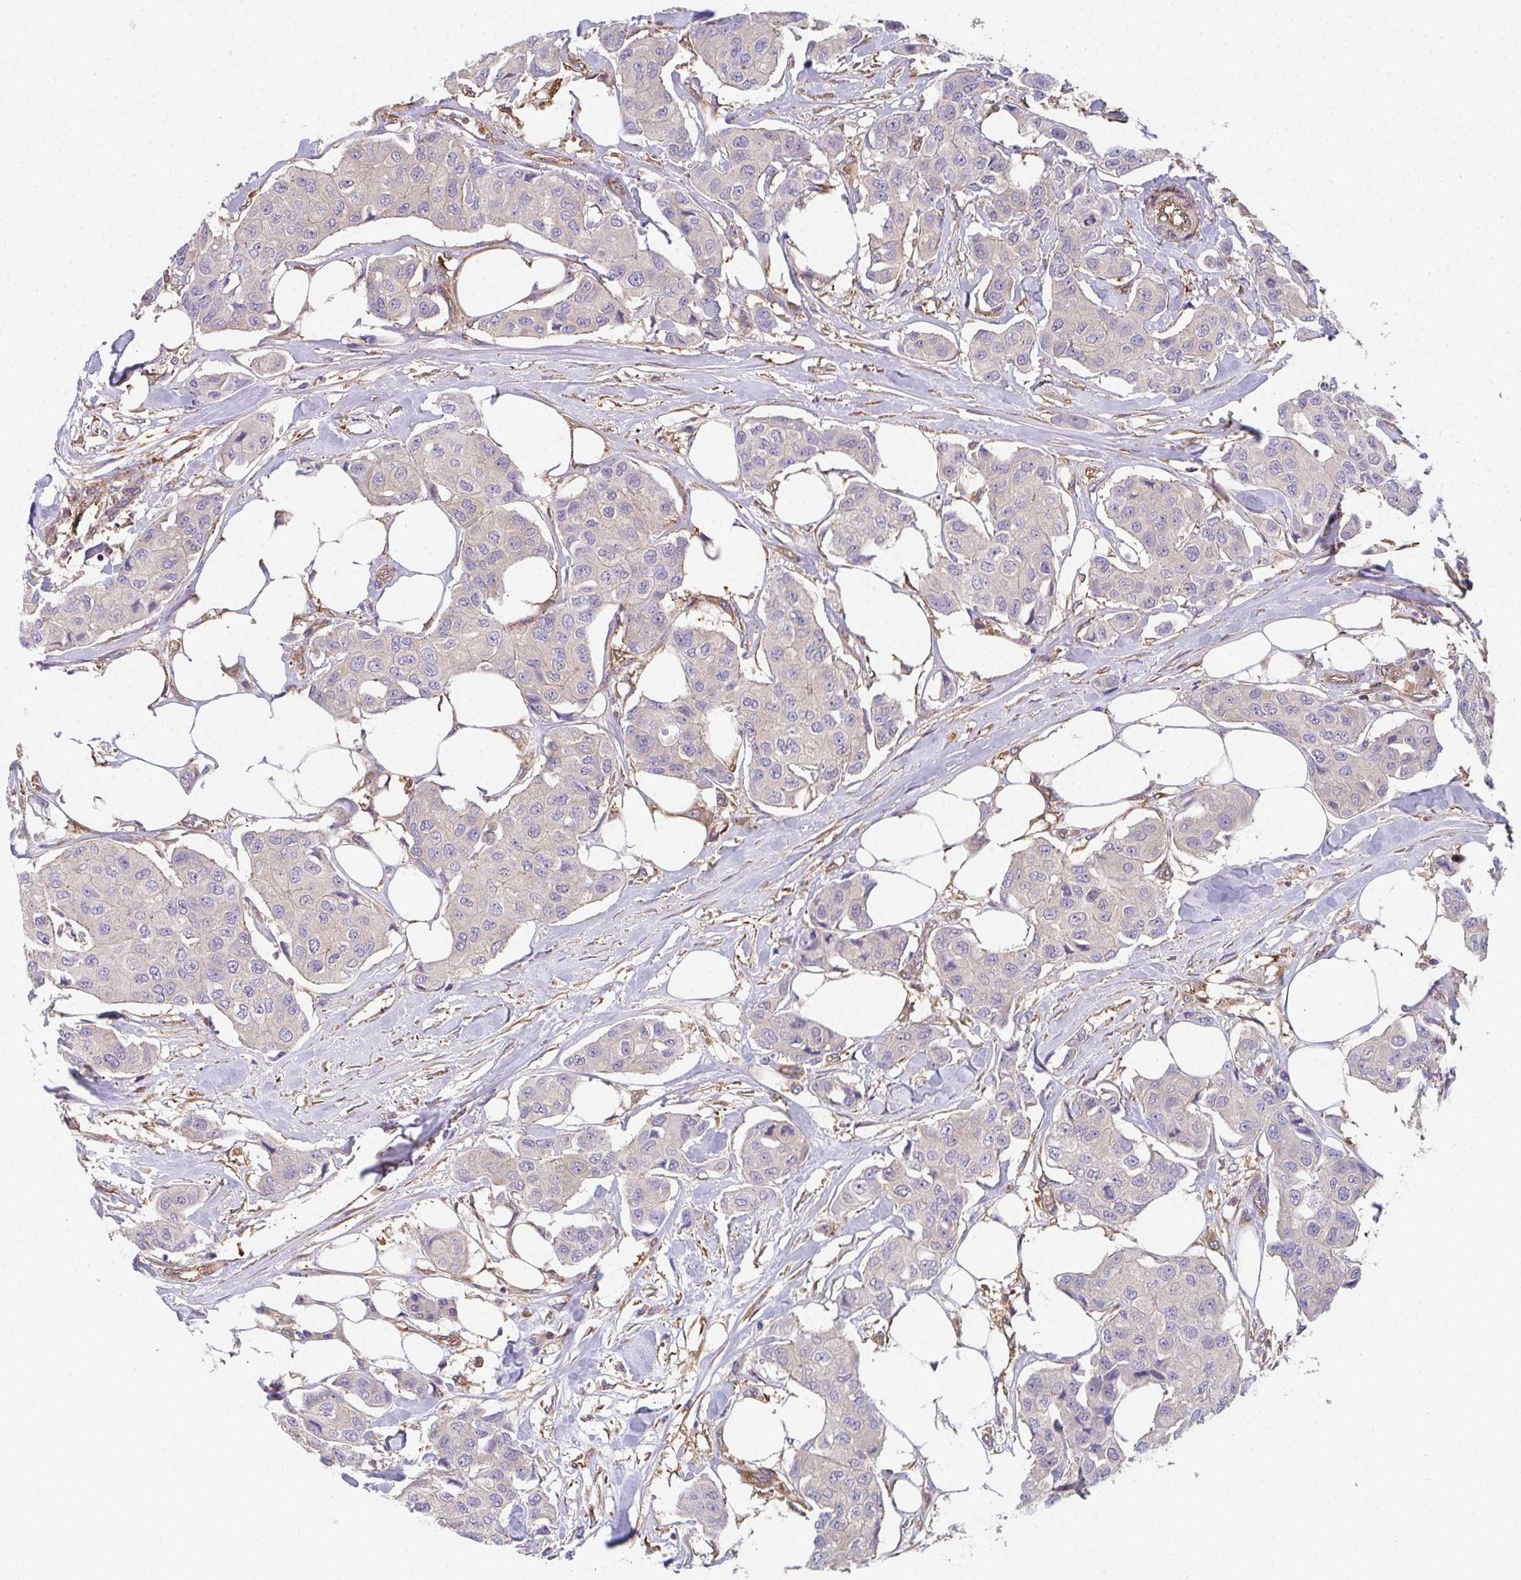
{"staining": {"intensity": "negative", "quantity": "none", "location": "none"}, "tissue": "breast cancer", "cell_type": "Tumor cells", "image_type": "cancer", "snomed": [{"axis": "morphology", "description": "Duct carcinoma"}, {"axis": "topography", "description": "Breast"}, {"axis": "topography", "description": "Lymph node"}], "caption": "Immunohistochemical staining of breast intraductal carcinoma exhibits no significant expression in tumor cells. (DAB (3,3'-diaminobenzidine) IHC visualized using brightfield microscopy, high magnification).", "gene": "TMEM229A", "patient": {"sex": "female", "age": 80}}